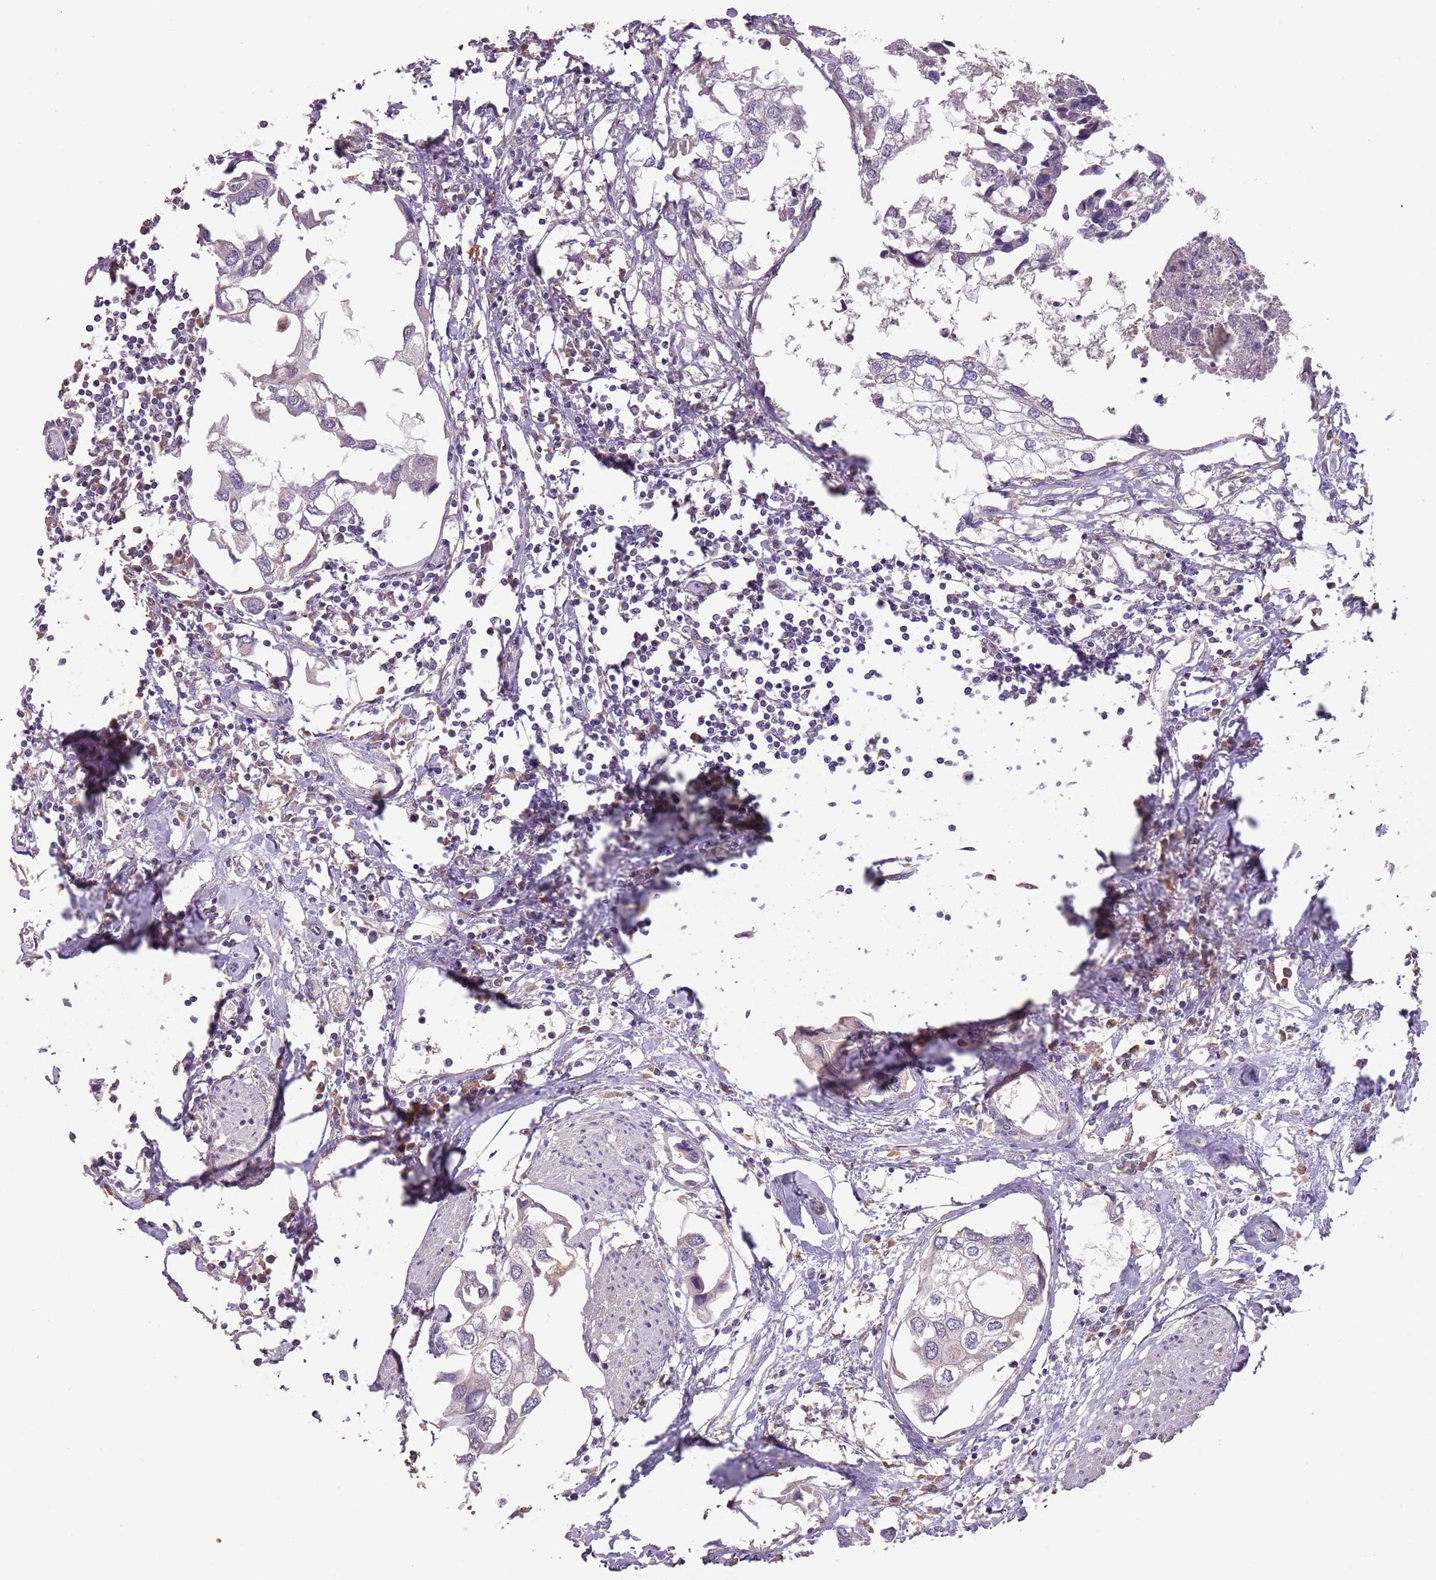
{"staining": {"intensity": "negative", "quantity": "none", "location": "none"}, "tissue": "urothelial cancer", "cell_type": "Tumor cells", "image_type": "cancer", "snomed": [{"axis": "morphology", "description": "Urothelial carcinoma, High grade"}, {"axis": "topography", "description": "Urinary bladder"}], "caption": "Immunohistochemical staining of urothelial cancer exhibits no significant staining in tumor cells.", "gene": "FECH", "patient": {"sex": "male", "age": 64}}